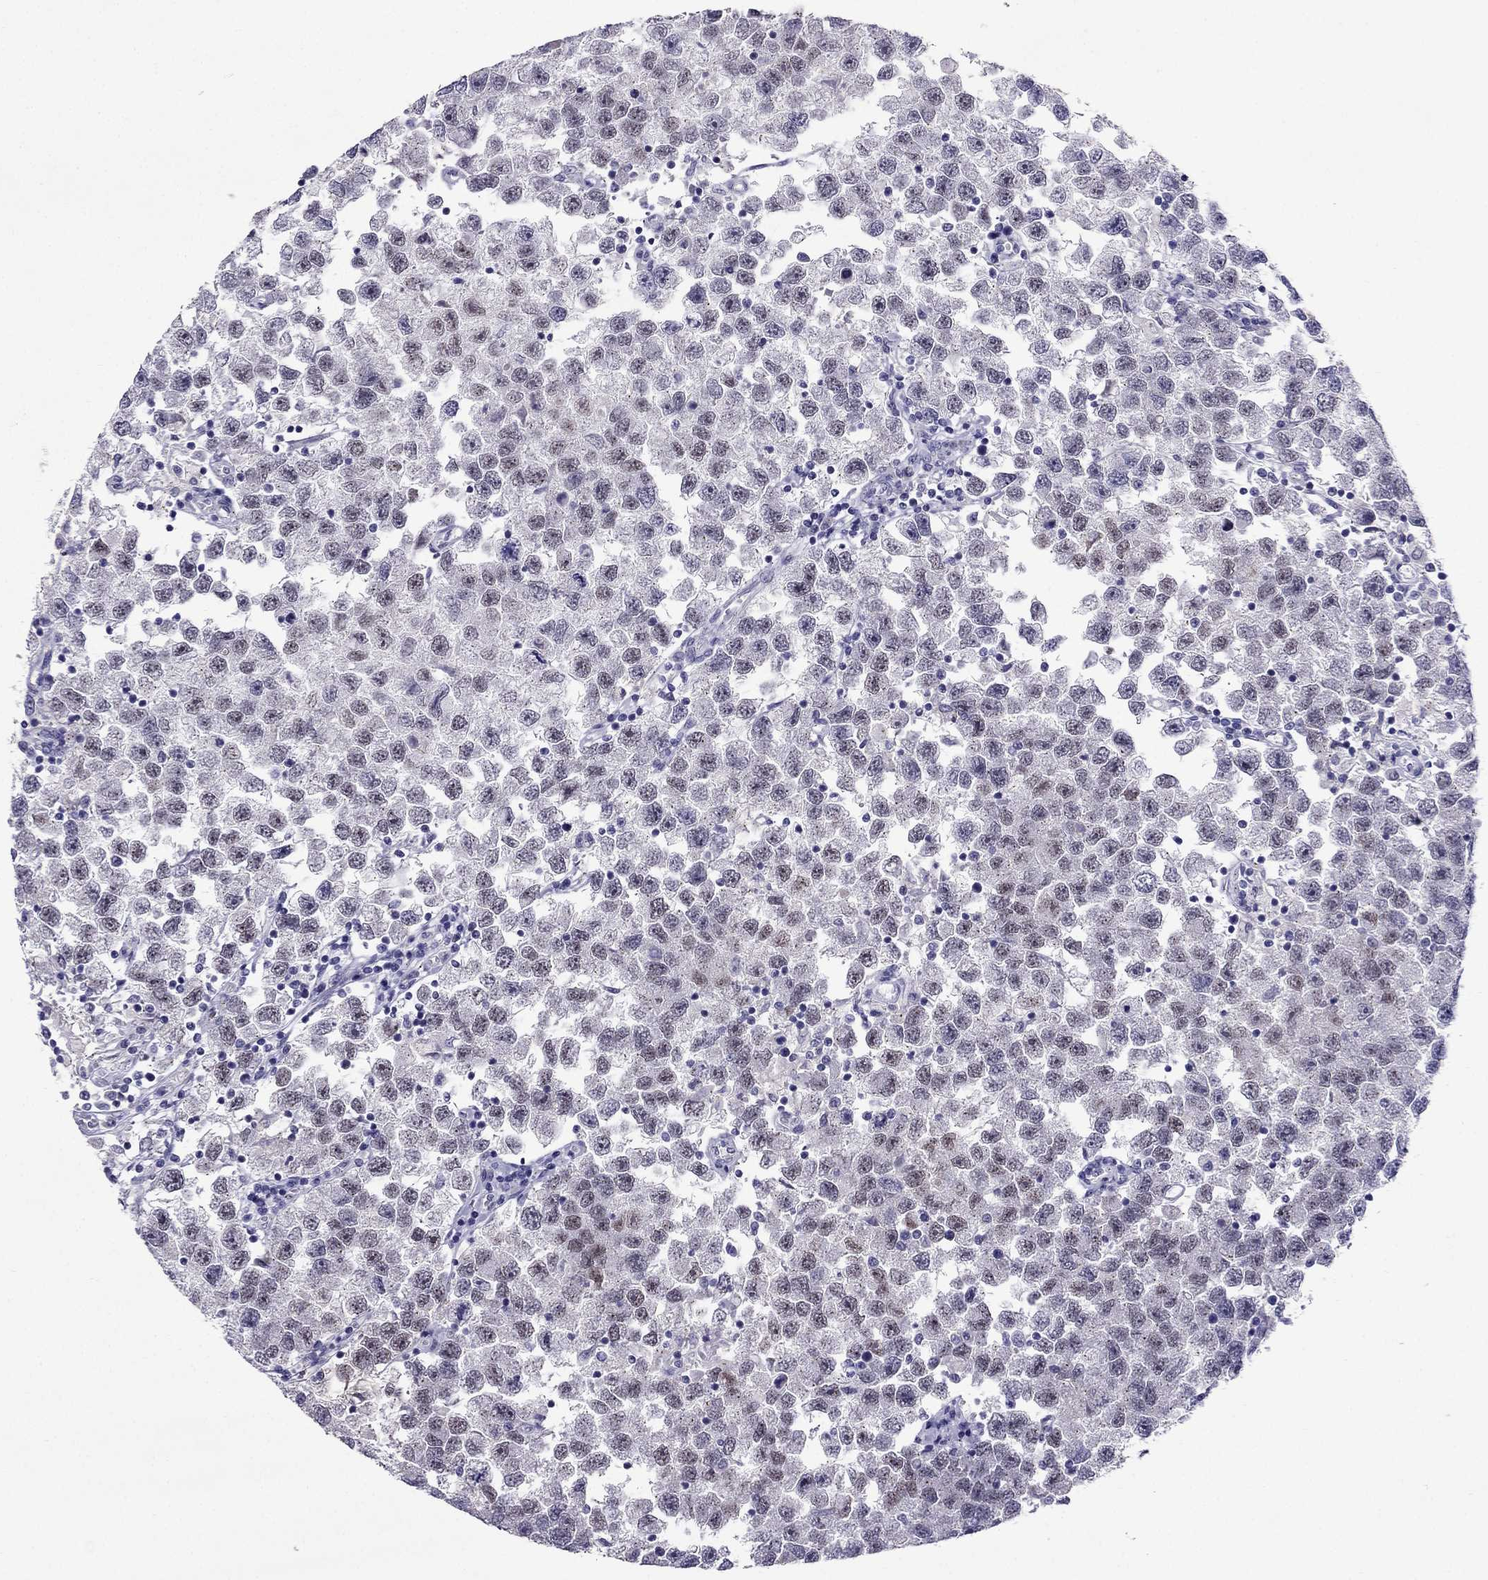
{"staining": {"intensity": "weak", "quantity": "<25%", "location": "nuclear"}, "tissue": "testis cancer", "cell_type": "Tumor cells", "image_type": "cancer", "snomed": [{"axis": "morphology", "description": "Seminoma, NOS"}, {"axis": "topography", "description": "Testis"}], "caption": "DAB (3,3'-diaminobenzidine) immunohistochemical staining of human seminoma (testis) shows no significant positivity in tumor cells.", "gene": "MYBPH", "patient": {"sex": "male", "age": 26}}